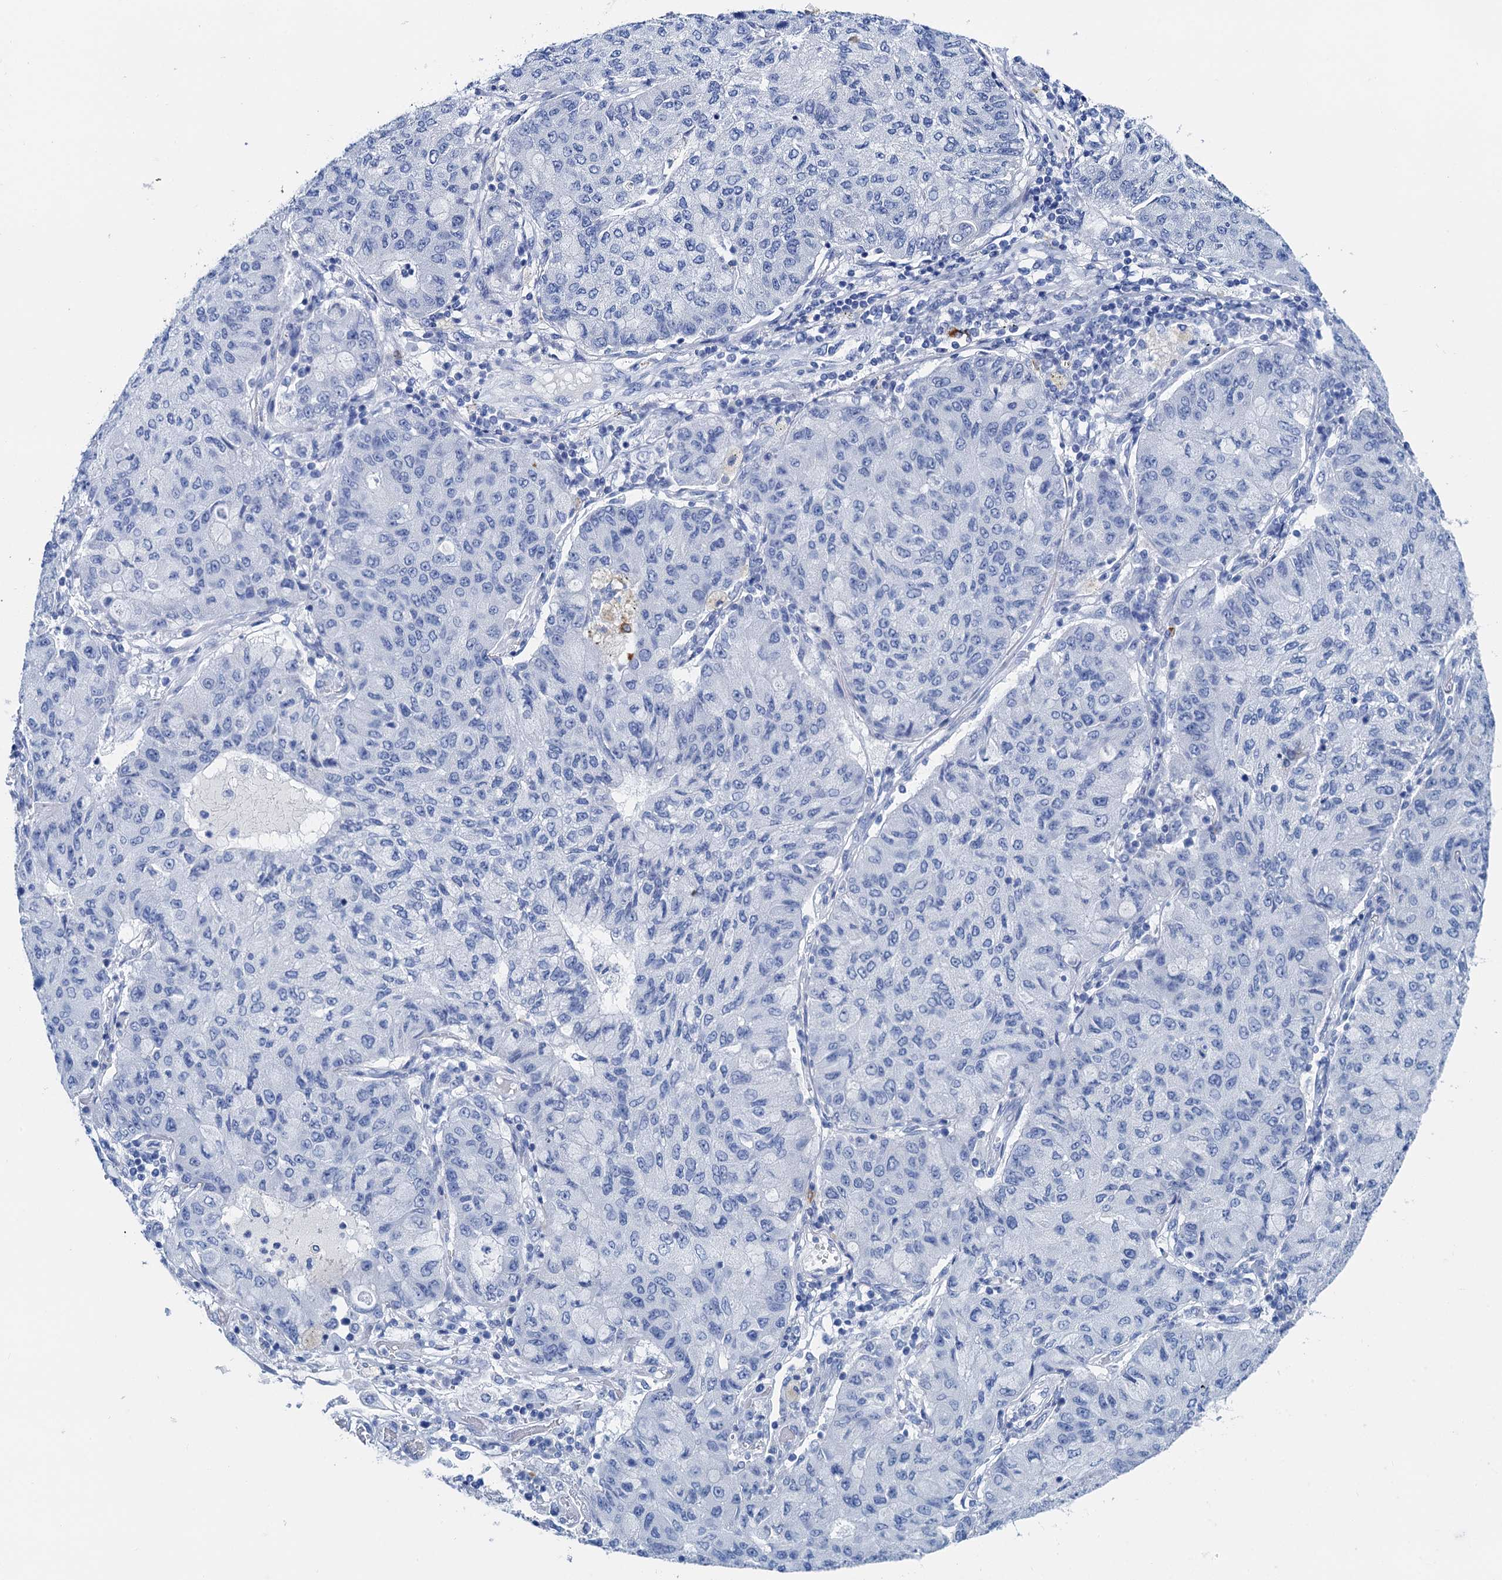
{"staining": {"intensity": "negative", "quantity": "none", "location": "none"}, "tissue": "lung cancer", "cell_type": "Tumor cells", "image_type": "cancer", "snomed": [{"axis": "morphology", "description": "Squamous cell carcinoma, NOS"}, {"axis": "topography", "description": "Lung"}], "caption": "This is an immunohistochemistry histopathology image of lung squamous cell carcinoma. There is no positivity in tumor cells.", "gene": "NLRP10", "patient": {"sex": "male", "age": 74}}